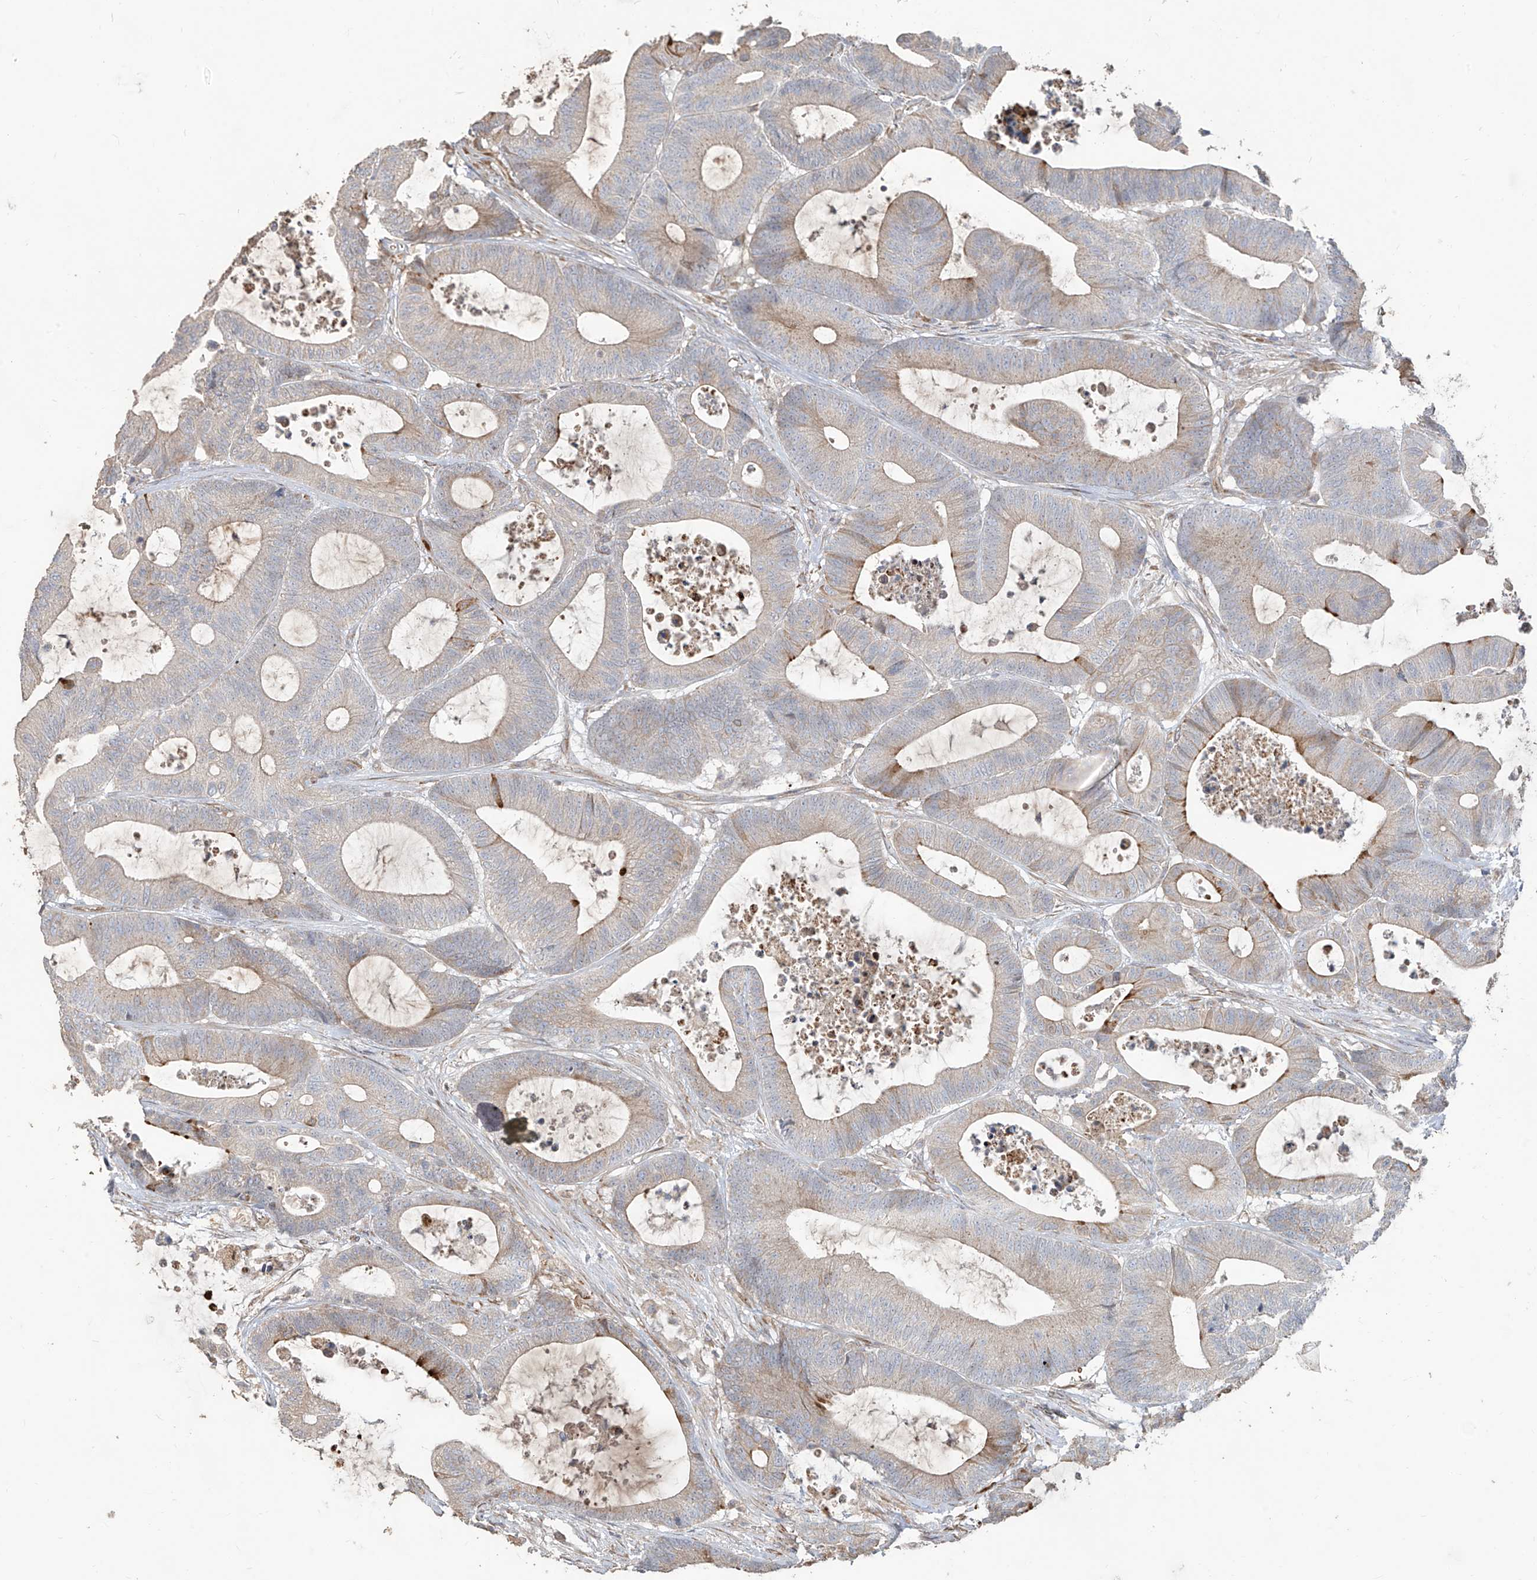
{"staining": {"intensity": "weak", "quantity": "<25%", "location": "cytoplasmic/membranous"}, "tissue": "colorectal cancer", "cell_type": "Tumor cells", "image_type": "cancer", "snomed": [{"axis": "morphology", "description": "Adenocarcinoma, NOS"}, {"axis": "topography", "description": "Colon"}], "caption": "This histopathology image is of colorectal cancer stained with immunohistochemistry to label a protein in brown with the nuclei are counter-stained blue. There is no staining in tumor cells.", "gene": "ABTB1", "patient": {"sex": "female", "age": 84}}